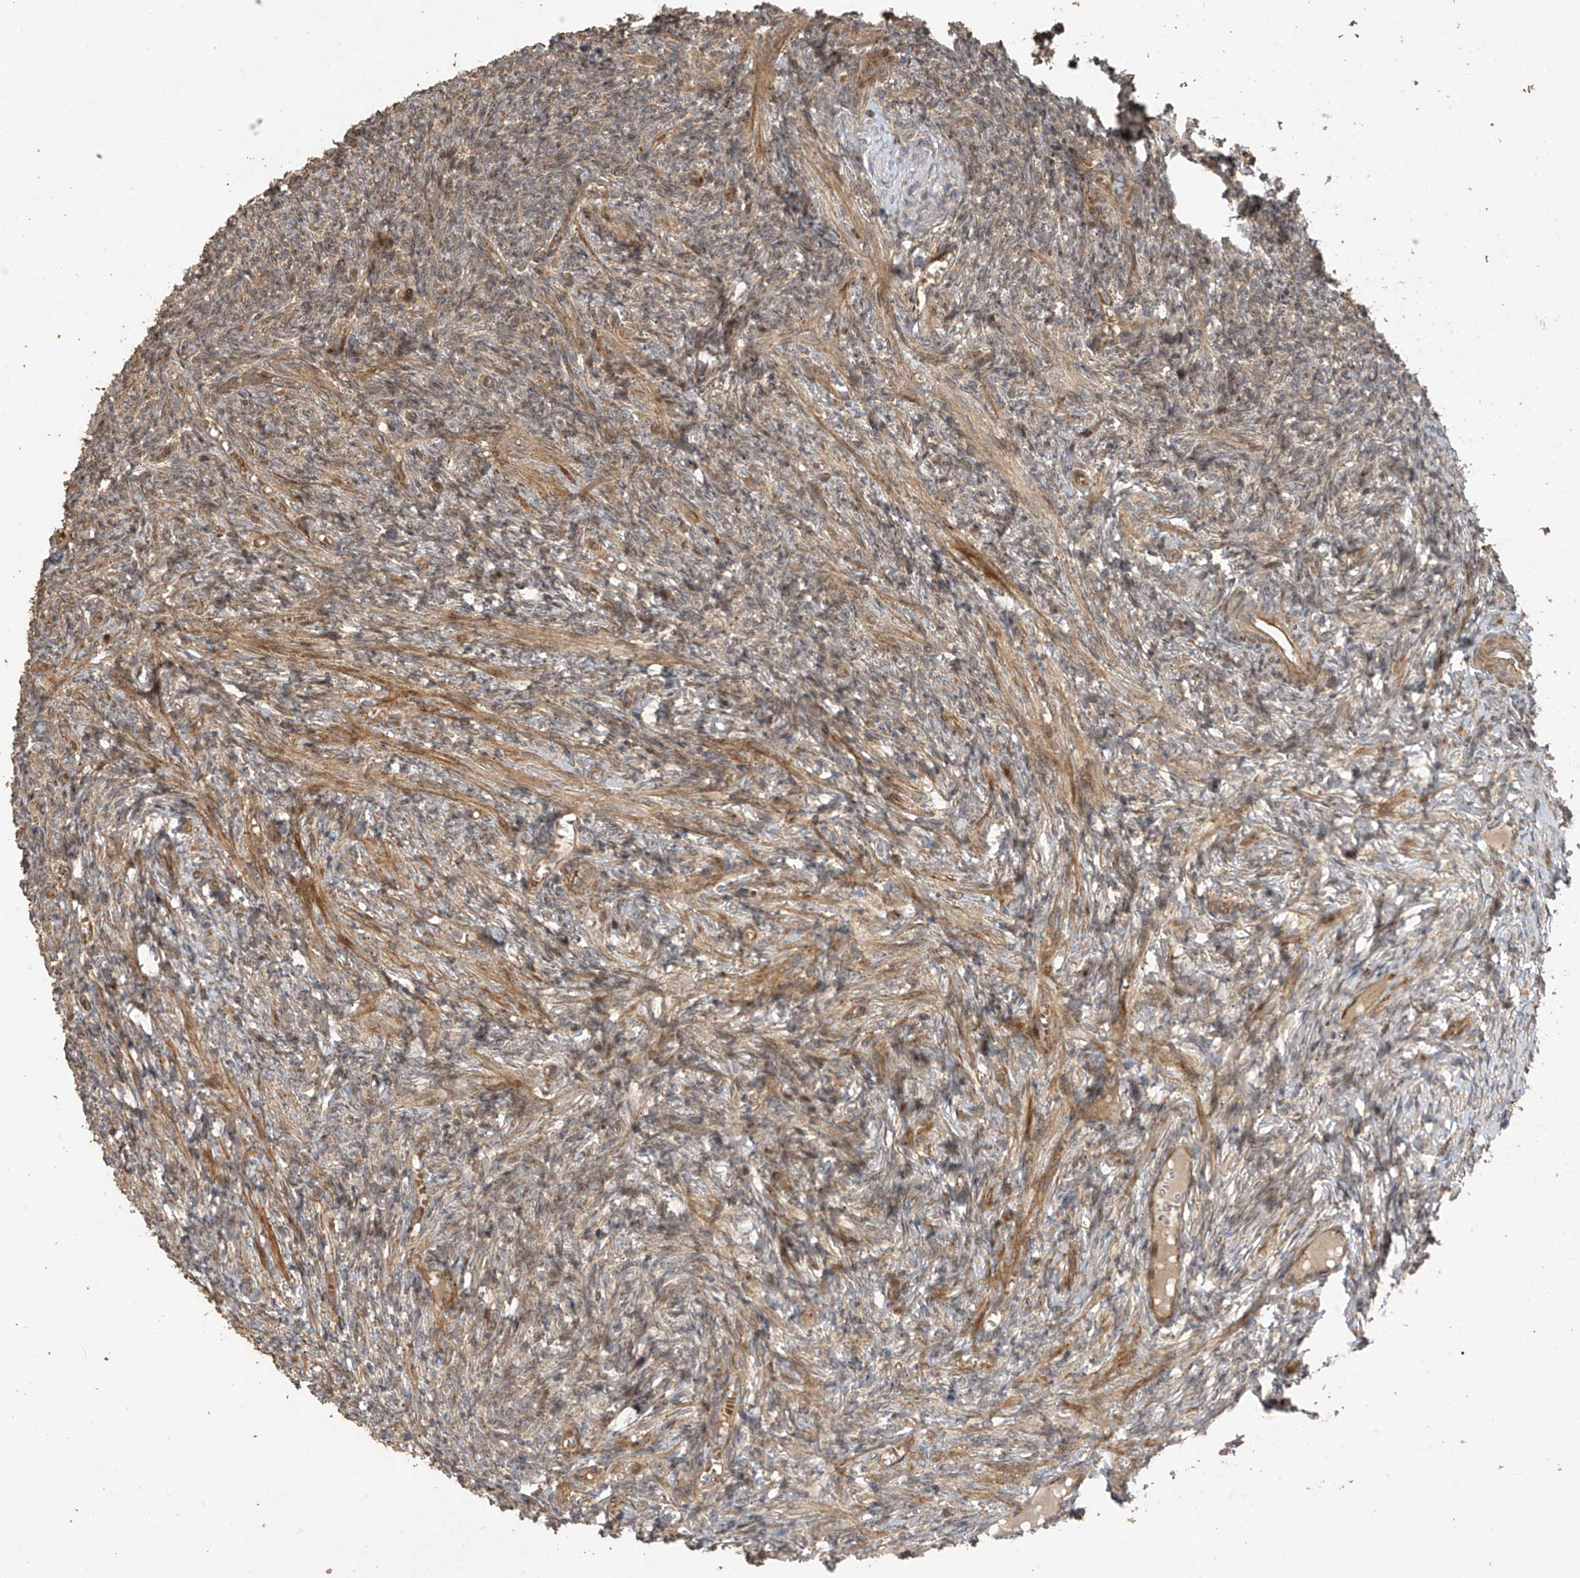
{"staining": {"intensity": "moderate", "quantity": ">75%", "location": "cytoplasmic/membranous"}, "tissue": "ovary", "cell_type": "Ovarian stroma cells", "image_type": "normal", "snomed": [{"axis": "morphology", "description": "Normal tissue, NOS"}, {"axis": "topography", "description": "Ovary"}], "caption": "An IHC histopathology image of benign tissue is shown. Protein staining in brown shows moderate cytoplasmic/membranous positivity in ovary within ovarian stroma cells. The staining was performed using DAB (3,3'-diaminobenzidine), with brown indicating positive protein expression. Nuclei are stained blue with hematoxylin.", "gene": "ZNF653", "patient": {"sex": "female", "age": 27}}